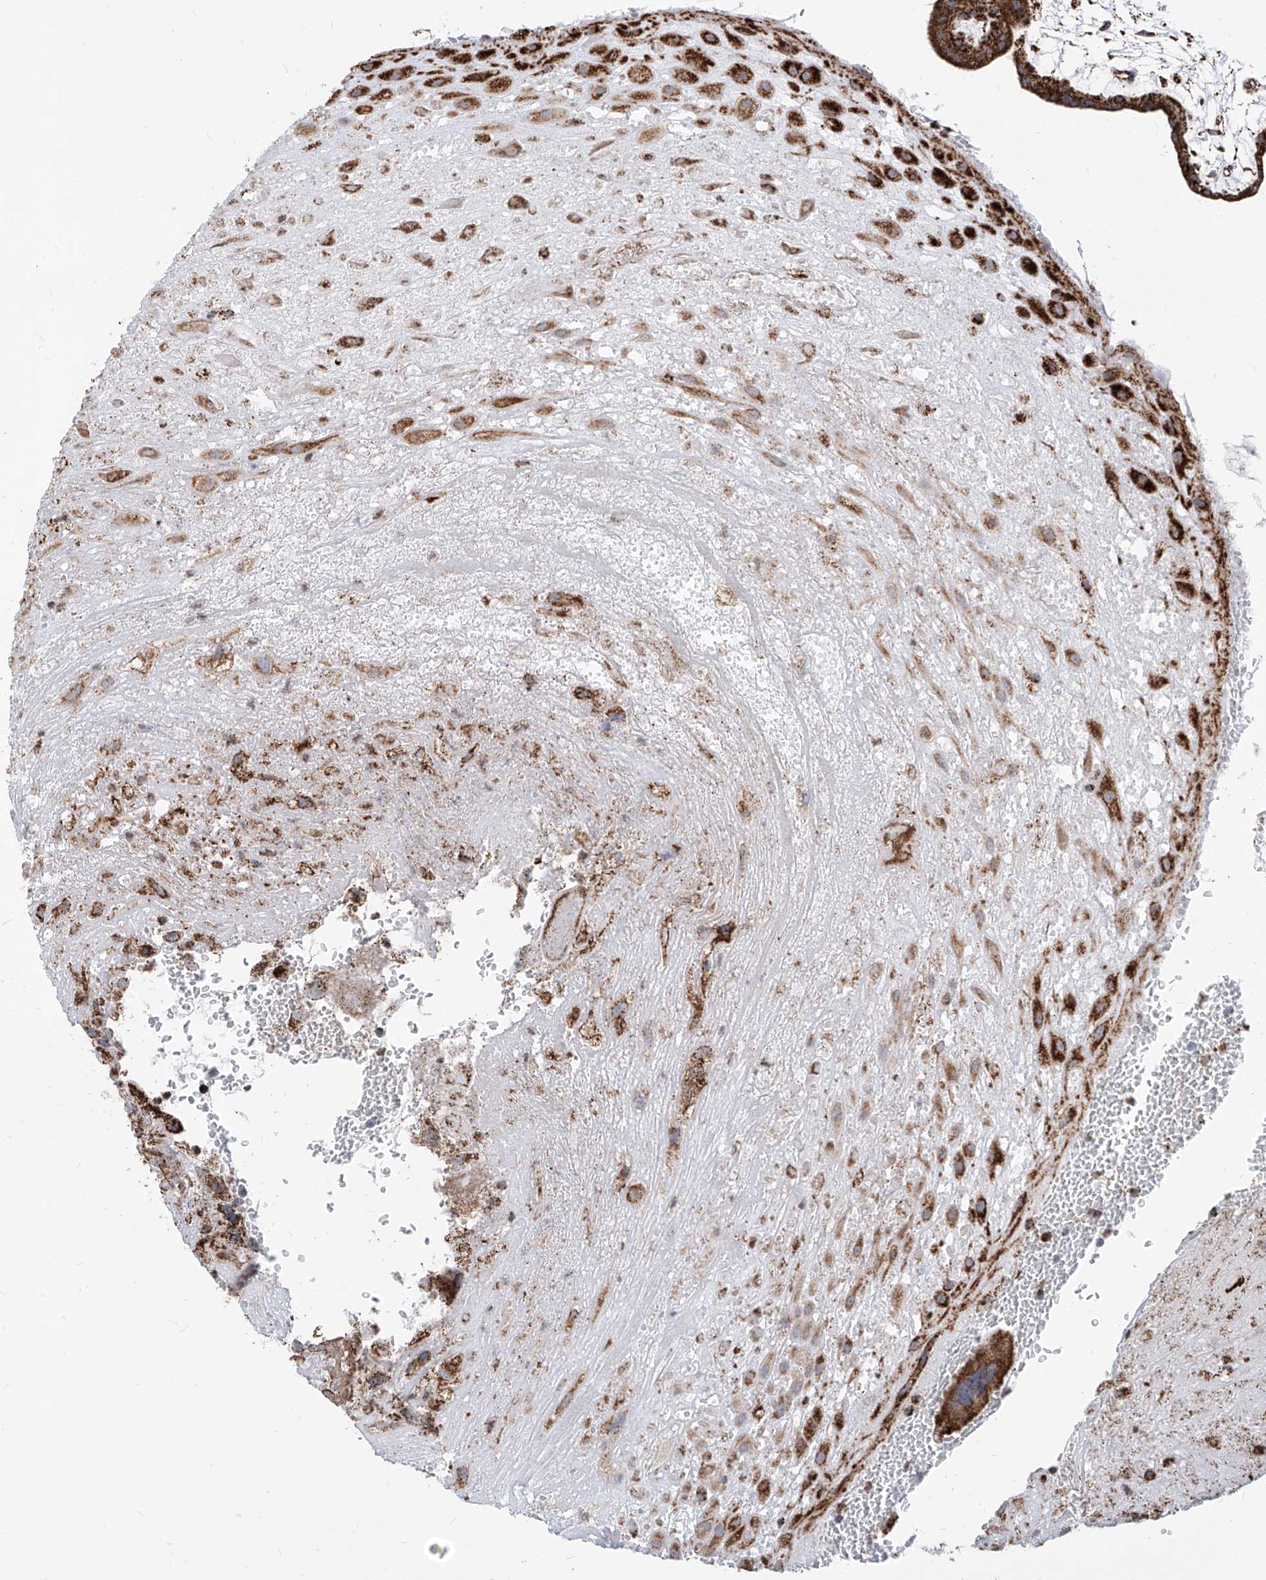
{"staining": {"intensity": "strong", "quantity": ">75%", "location": "cytoplasmic/membranous"}, "tissue": "placenta", "cell_type": "Decidual cells", "image_type": "normal", "snomed": [{"axis": "morphology", "description": "Normal tissue, NOS"}, {"axis": "topography", "description": "Placenta"}], "caption": "Human placenta stained with a brown dye demonstrates strong cytoplasmic/membranous positive positivity in about >75% of decidual cells.", "gene": "COX5B", "patient": {"sex": "female", "age": 35}}